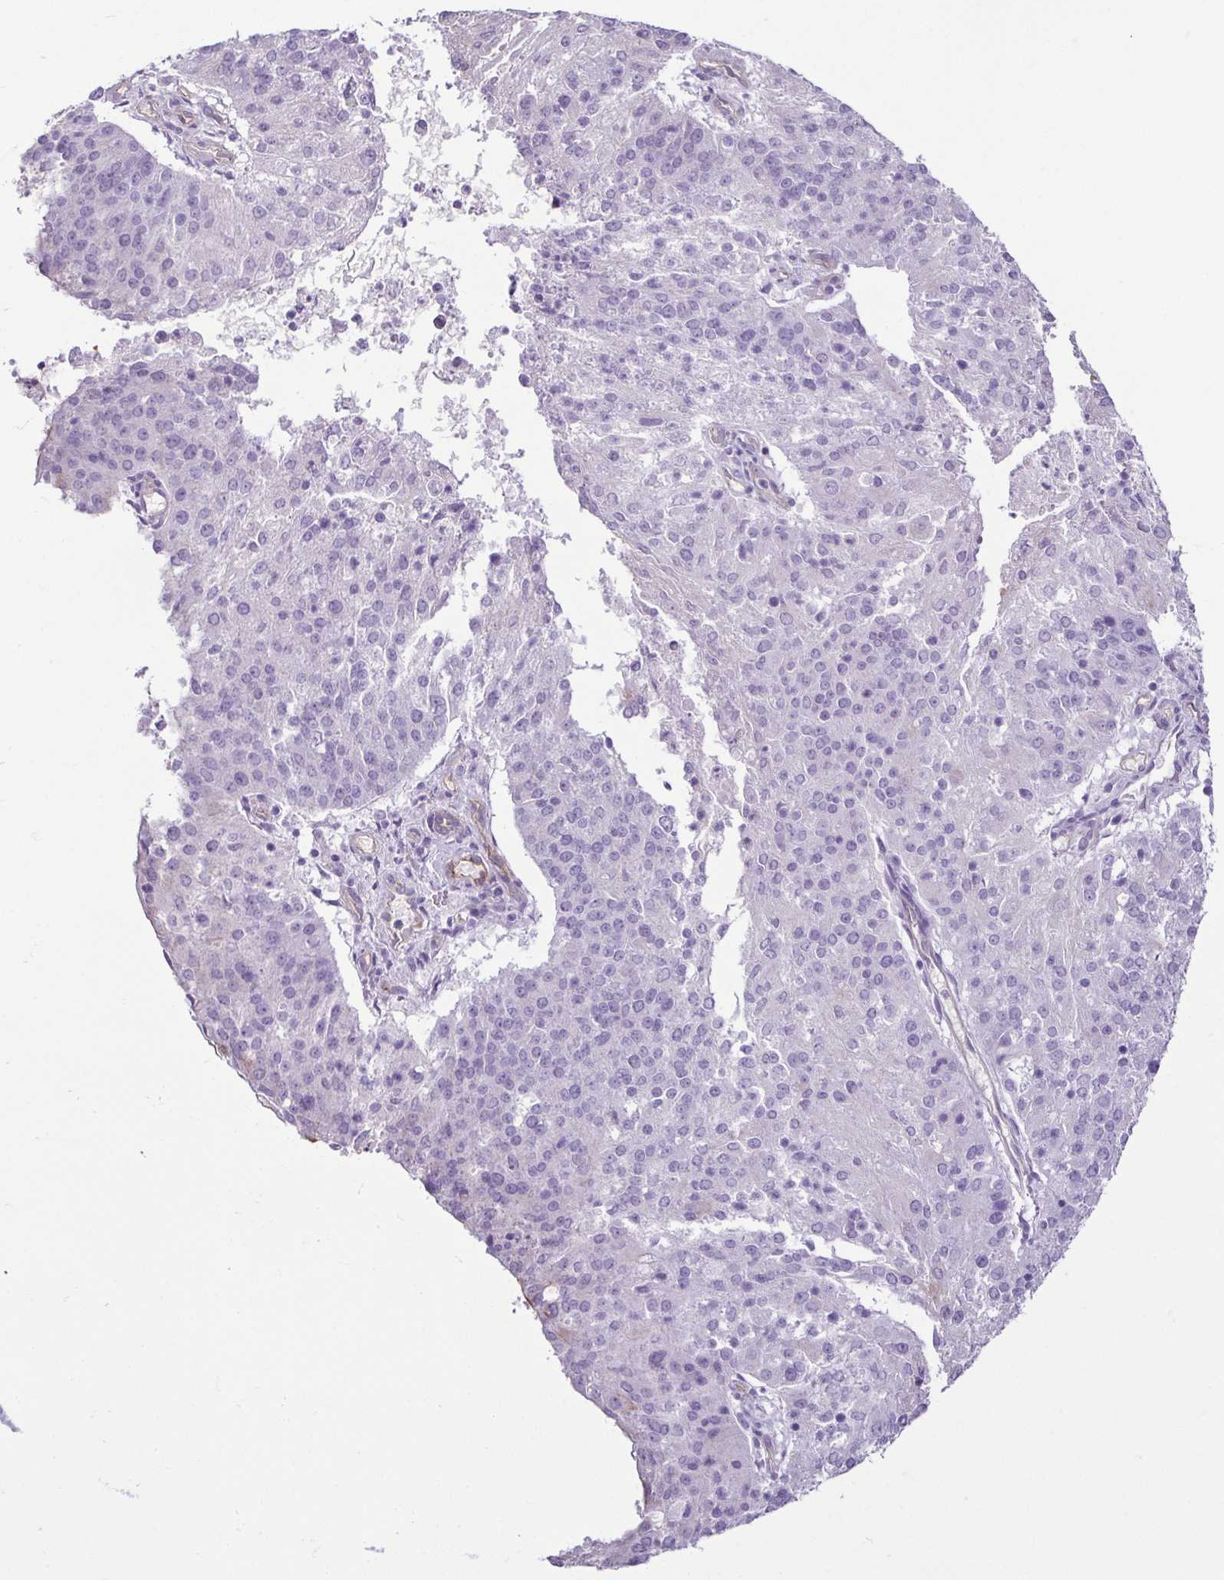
{"staining": {"intensity": "negative", "quantity": "none", "location": "none"}, "tissue": "endometrial cancer", "cell_type": "Tumor cells", "image_type": "cancer", "snomed": [{"axis": "morphology", "description": "Adenocarcinoma, NOS"}, {"axis": "topography", "description": "Endometrium"}], "caption": "This micrograph is of adenocarcinoma (endometrial) stained with immunohistochemistry (IHC) to label a protein in brown with the nuclei are counter-stained blue. There is no positivity in tumor cells.", "gene": "CASP14", "patient": {"sex": "female", "age": 82}}